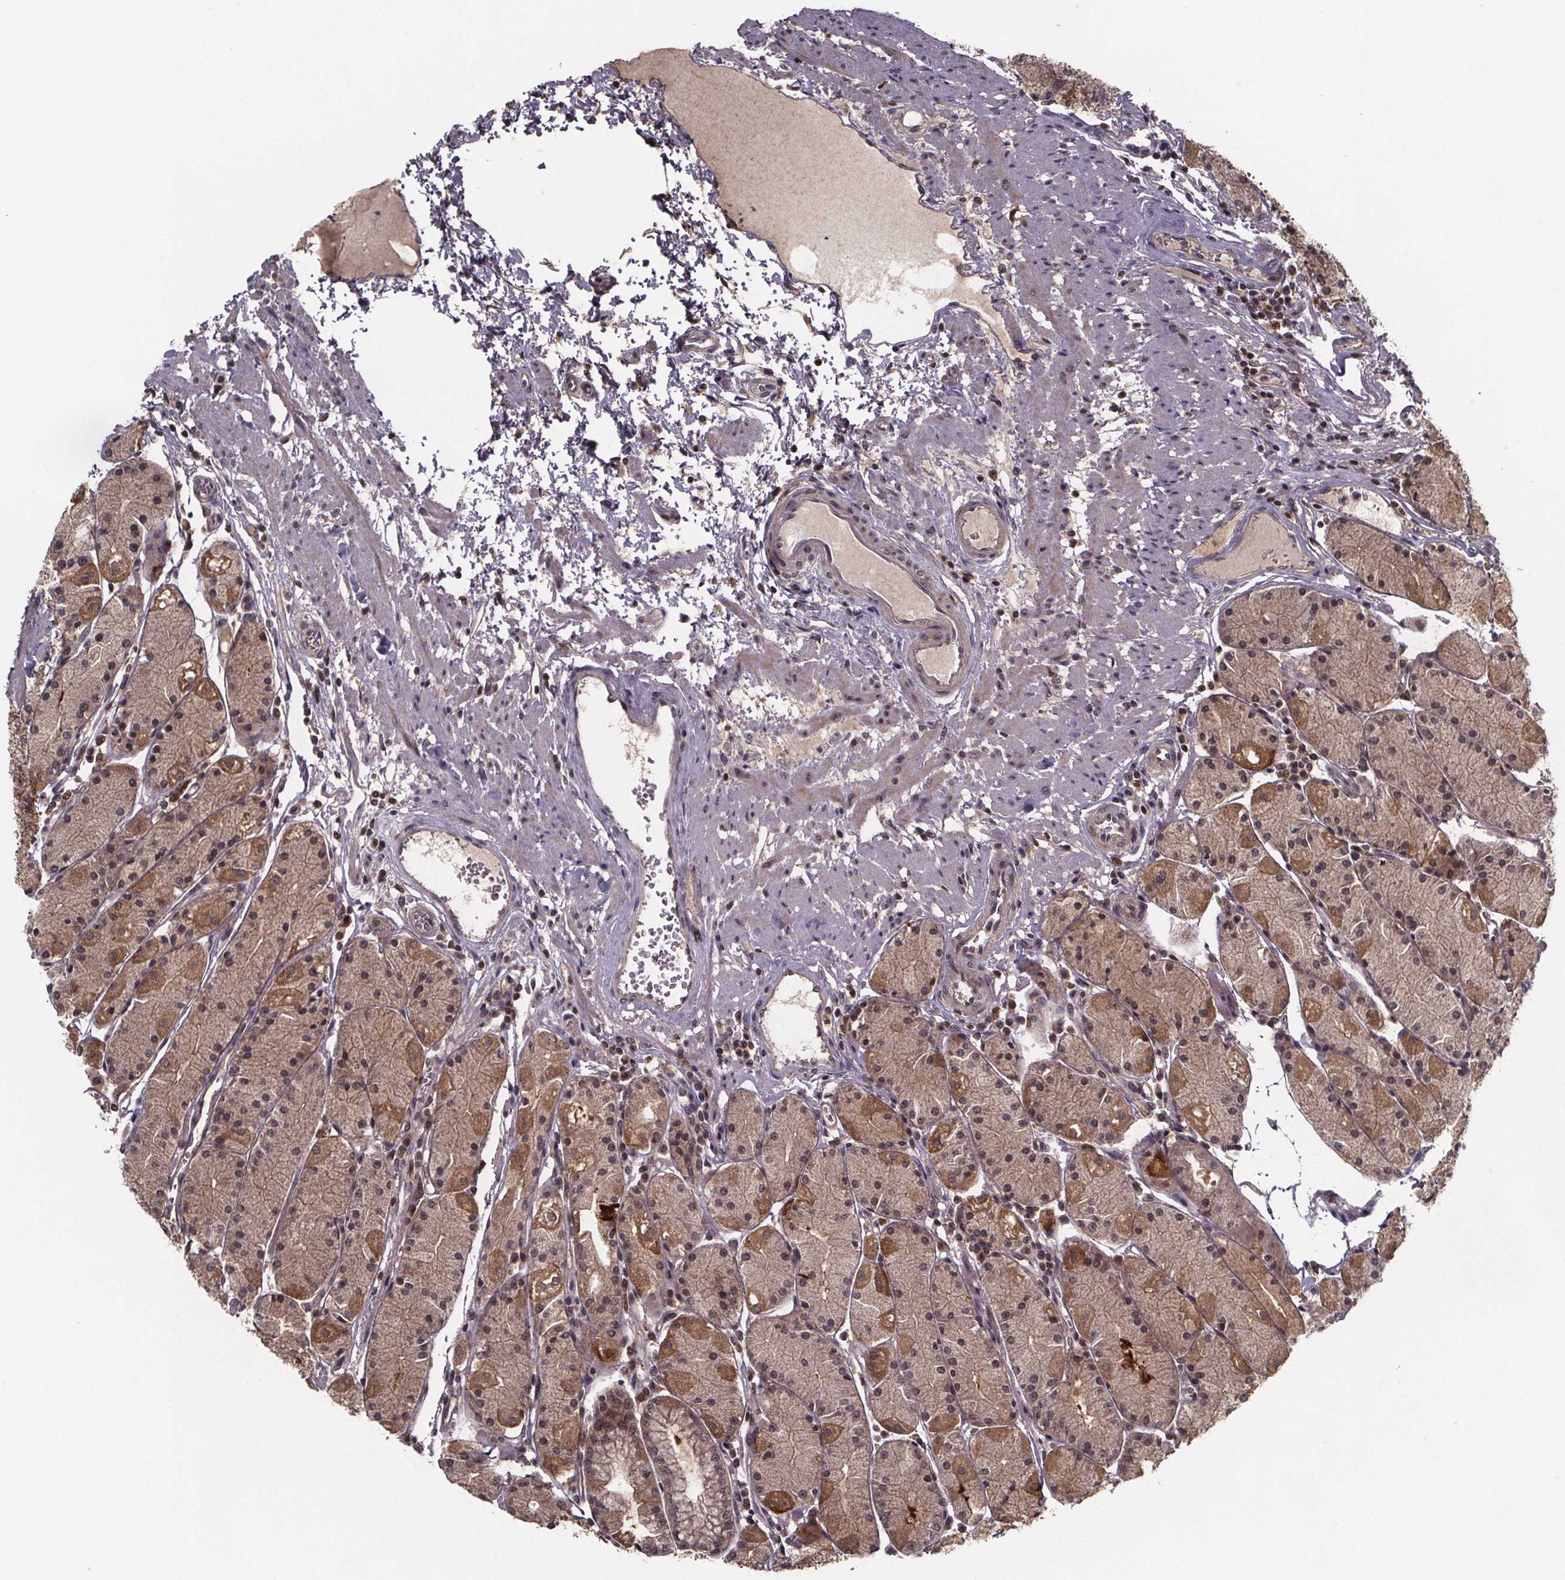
{"staining": {"intensity": "weak", "quantity": ">75%", "location": "cytoplasmic/membranous,nuclear"}, "tissue": "stomach", "cell_type": "Glandular cells", "image_type": "normal", "snomed": [{"axis": "morphology", "description": "Normal tissue, NOS"}, {"axis": "topography", "description": "Stomach, upper"}], "caption": "About >75% of glandular cells in unremarkable stomach display weak cytoplasmic/membranous,nuclear protein expression as visualized by brown immunohistochemical staining.", "gene": "FN3KRP", "patient": {"sex": "male", "age": 69}}